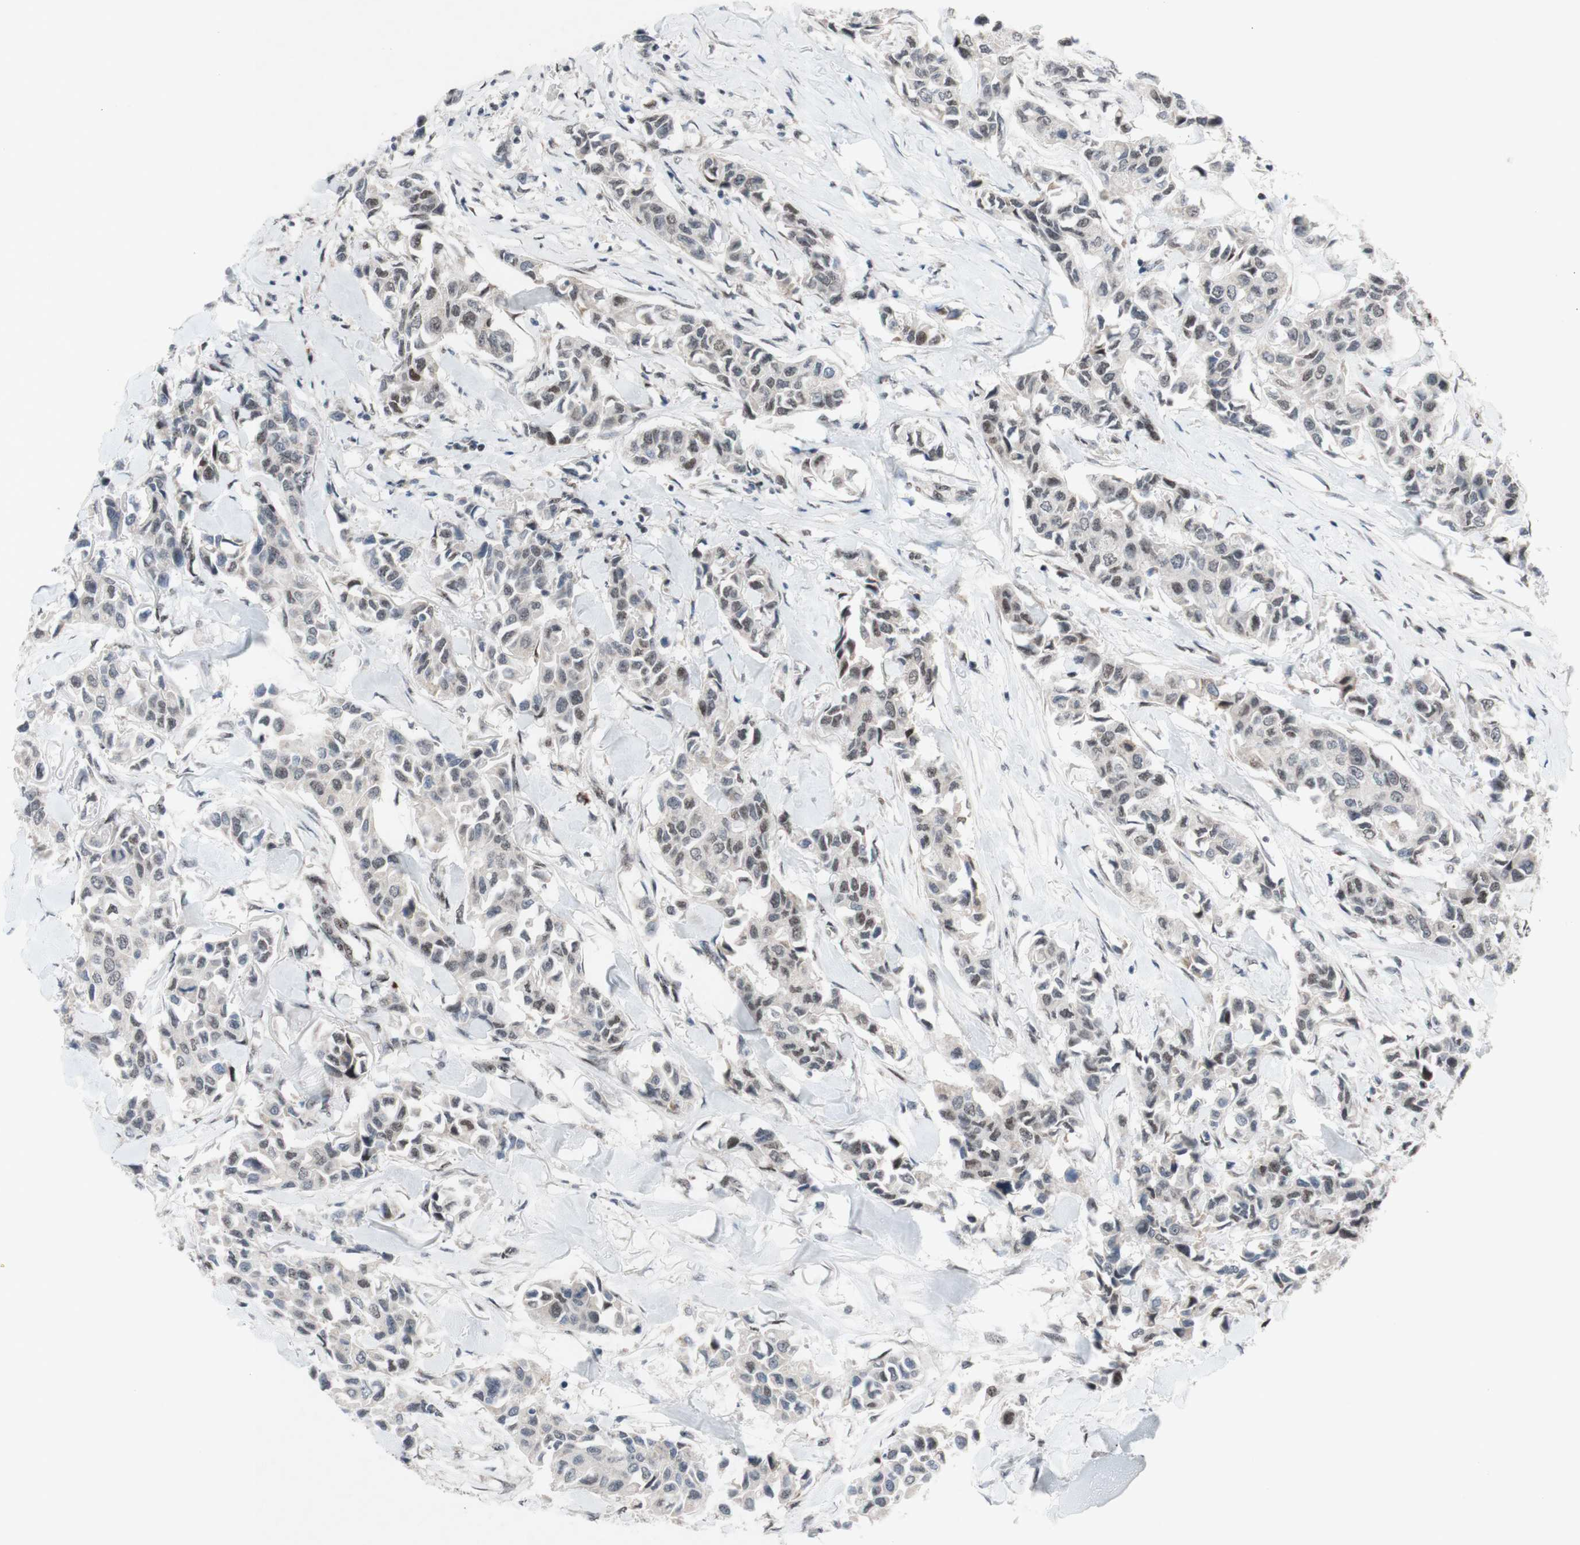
{"staining": {"intensity": "weak", "quantity": ">75%", "location": "nuclear"}, "tissue": "breast cancer", "cell_type": "Tumor cells", "image_type": "cancer", "snomed": [{"axis": "morphology", "description": "Duct carcinoma"}, {"axis": "topography", "description": "Breast"}], "caption": "This is an image of immunohistochemistry (IHC) staining of breast cancer (intraductal carcinoma), which shows weak expression in the nuclear of tumor cells.", "gene": "POLR1A", "patient": {"sex": "female", "age": 80}}